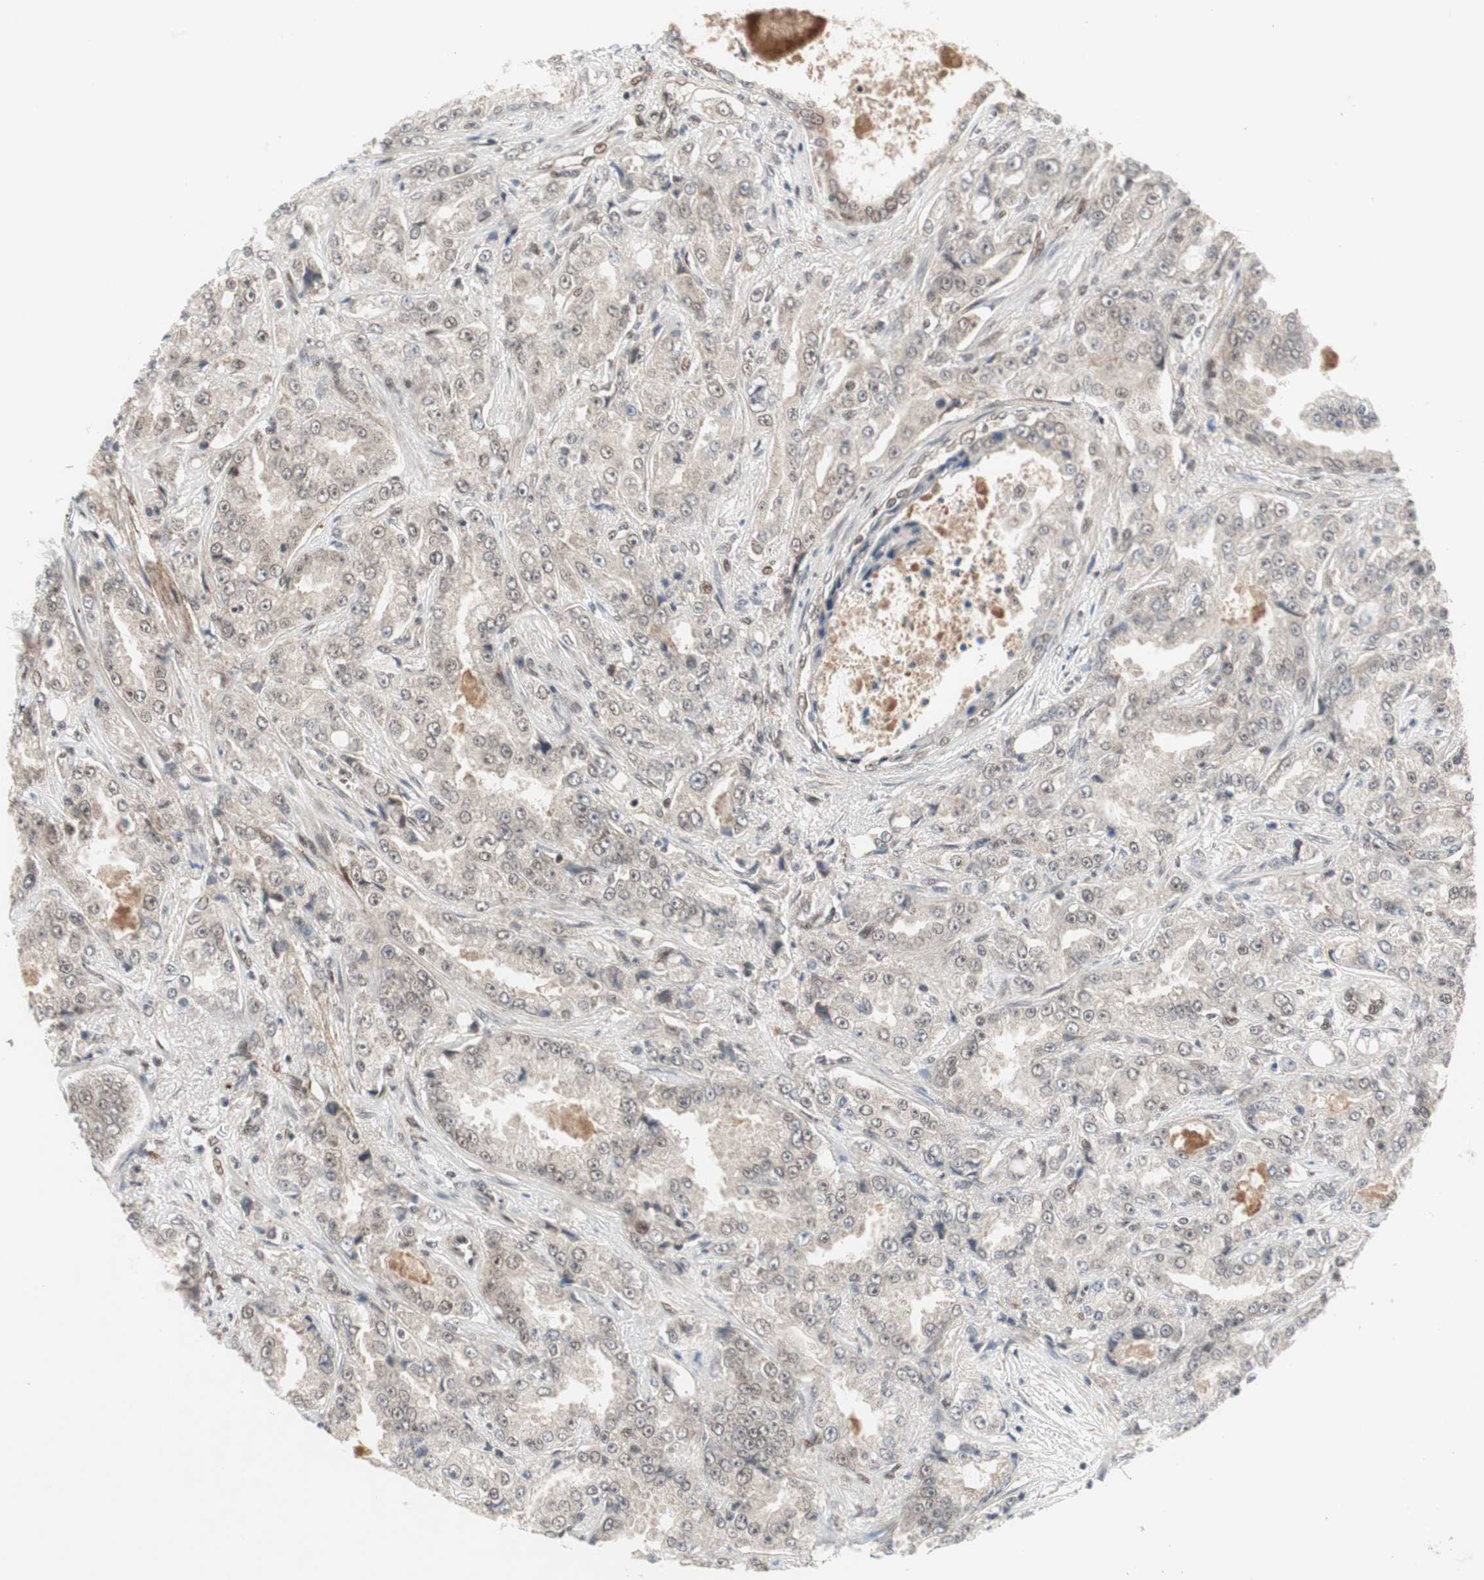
{"staining": {"intensity": "moderate", "quantity": ">75%", "location": "cytoplasmic/membranous,nuclear"}, "tissue": "prostate cancer", "cell_type": "Tumor cells", "image_type": "cancer", "snomed": [{"axis": "morphology", "description": "Adenocarcinoma, High grade"}, {"axis": "topography", "description": "Prostate"}], "caption": "A medium amount of moderate cytoplasmic/membranous and nuclear expression is seen in approximately >75% of tumor cells in prostate adenocarcinoma (high-grade) tissue.", "gene": "TCF12", "patient": {"sex": "male", "age": 73}}